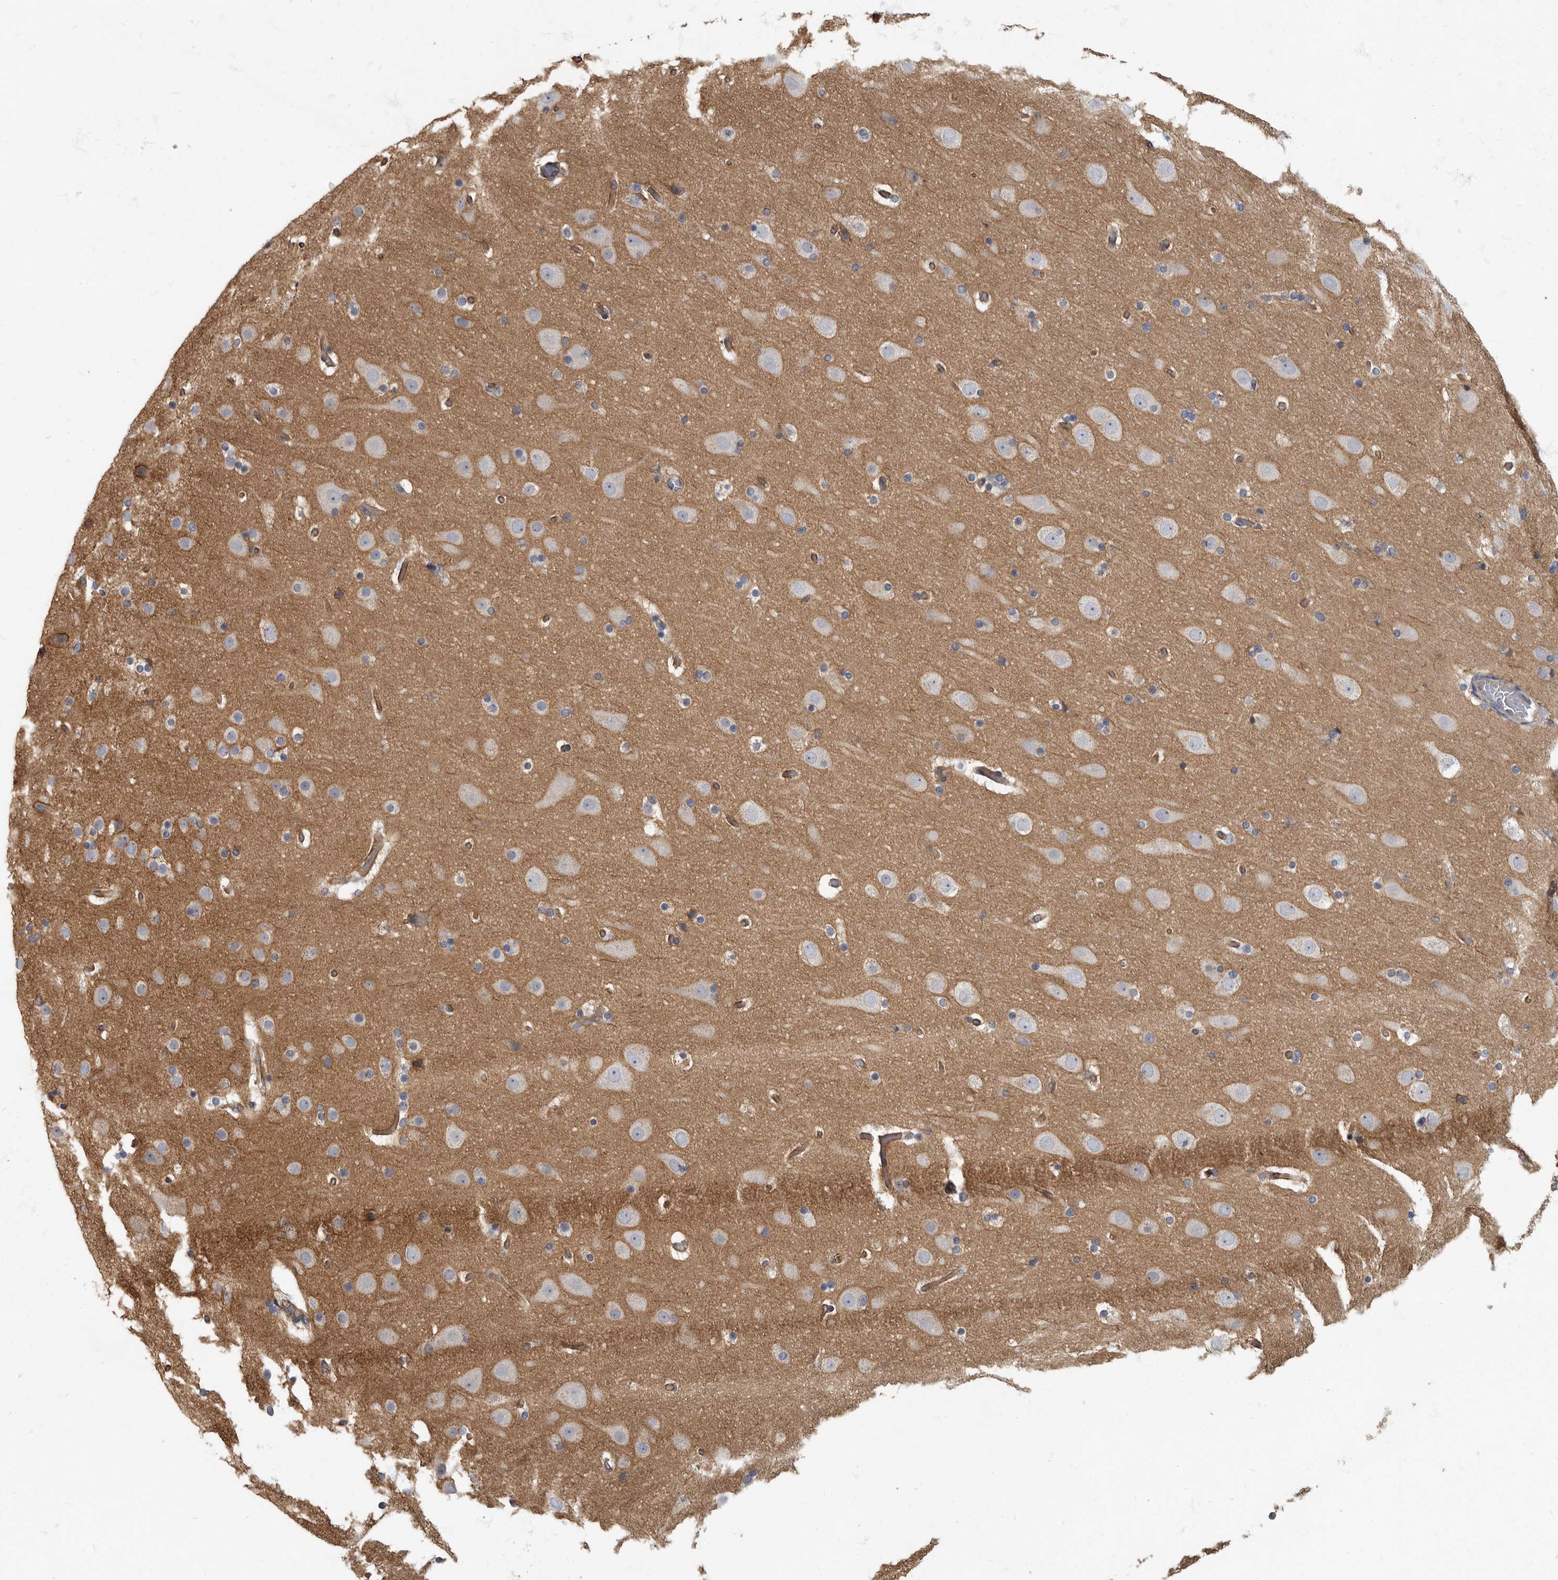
{"staining": {"intensity": "weak", "quantity": "25%-75%", "location": "cytoplasmic/membranous"}, "tissue": "cerebral cortex", "cell_type": "Endothelial cells", "image_type": "normal", "snomed": [{"axis": "morphology", "description": "Normal tissue, NOS"}, {"axis": "topography", "description": "Cerebral cortex"}], "caption": "Protein positivity by IHC reveals weak cytoplasmic/membranous expression in approximately 25%-75% of endothelial cells in normal cerebral cortex.", "gene": "PDK1", "patient": {"sex": "male", "age": 57}}